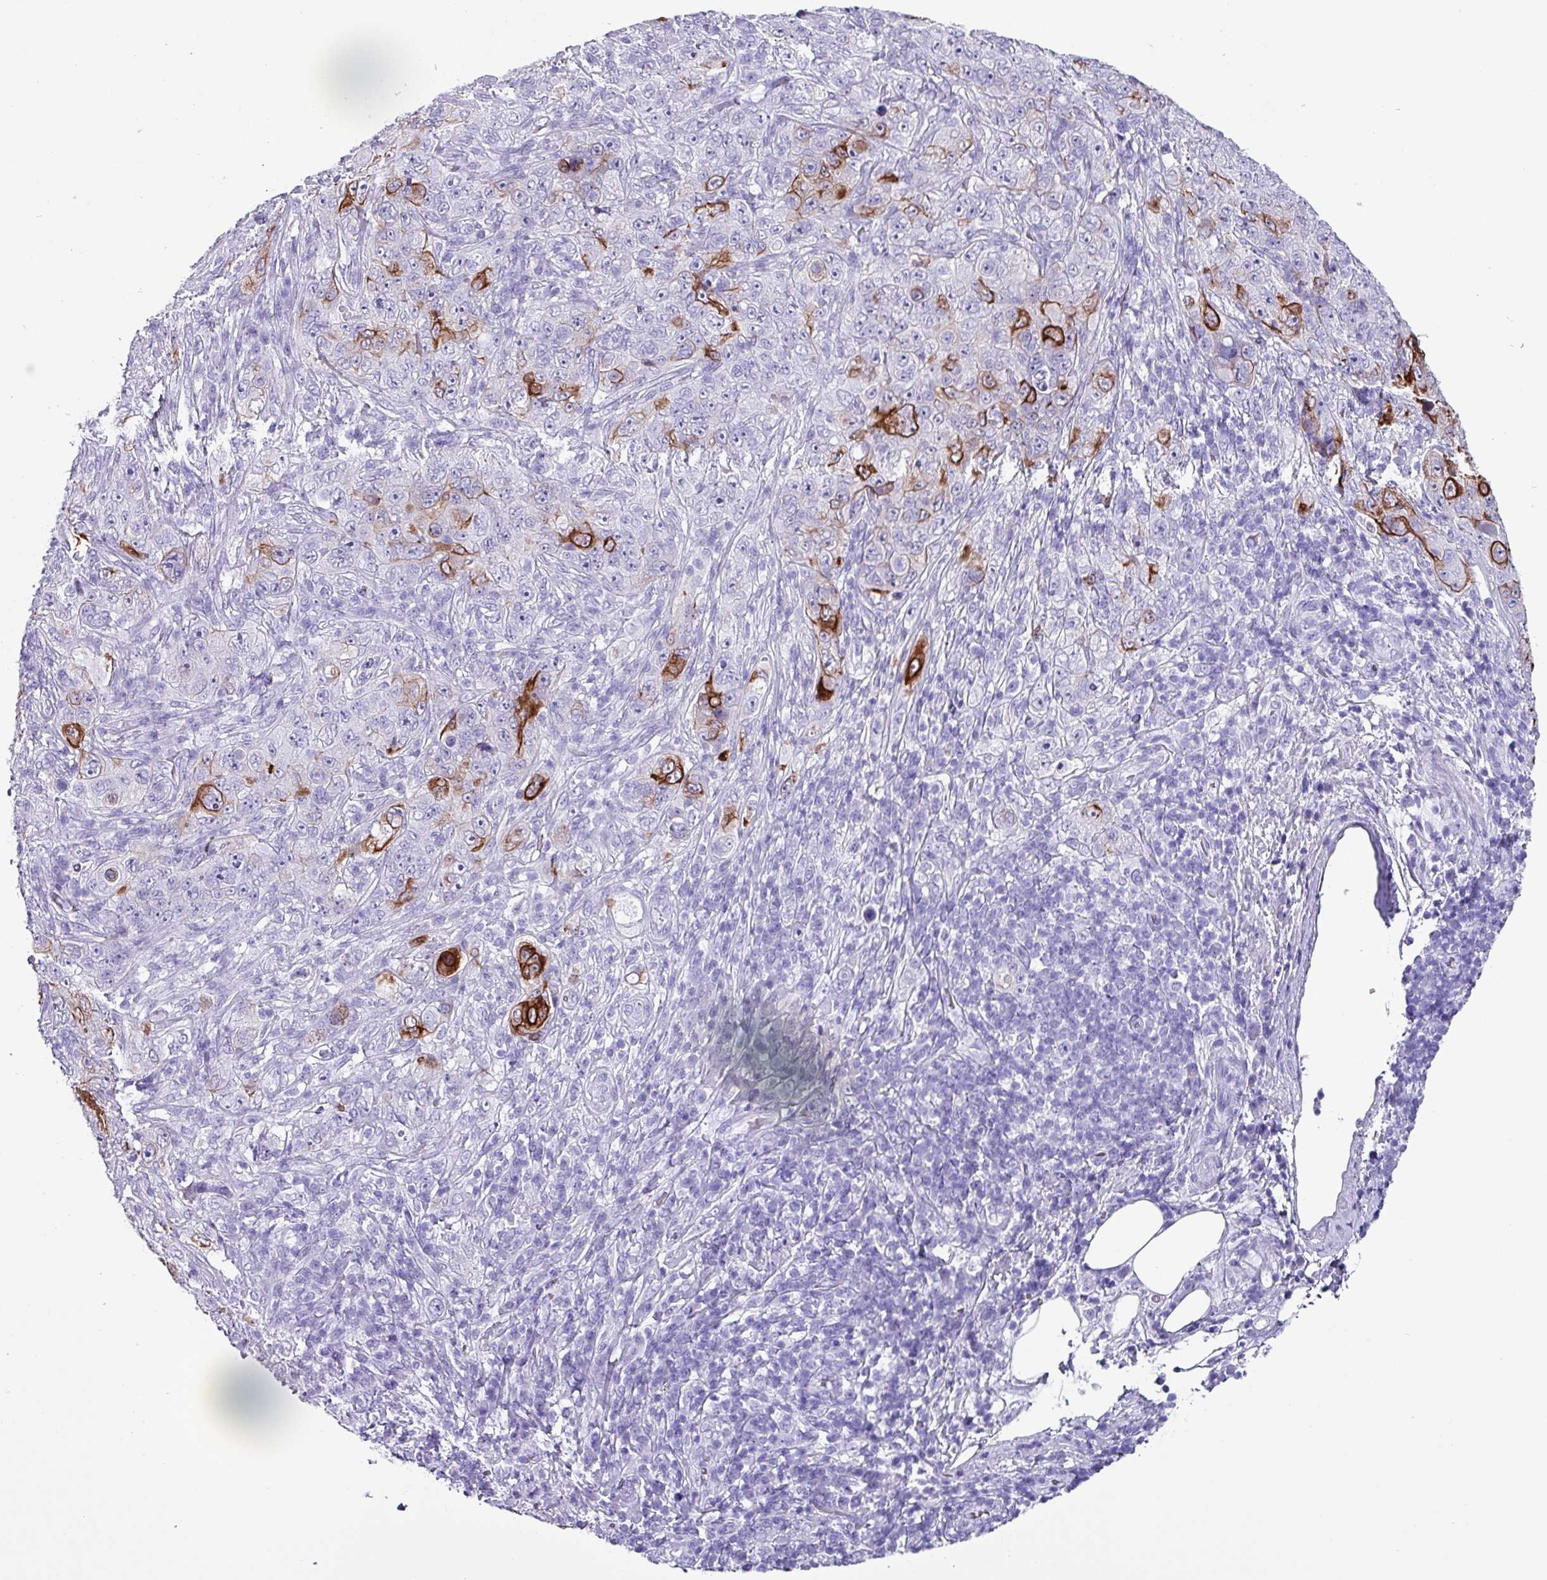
{"staining": {"intensity": "strong", "quantity": "<25%", "location": "cytoplasmic/membranous"}, "tissue": "pancreatic cancer", "cell_type": "Tumor cells", "image_type": "cancer", "snomed": [{"axis": "morphology", "description": "Adenocarcinoma, NOS"}, {"axis": "topography", "description": "Pancreas"}], "caption": "Human adenocarcinoma (pancreatic) stained with a protein marker displays strong staining in tumor cells.", "gene": "KRT6C", "patient": {"sex": "male", "age": 68}}